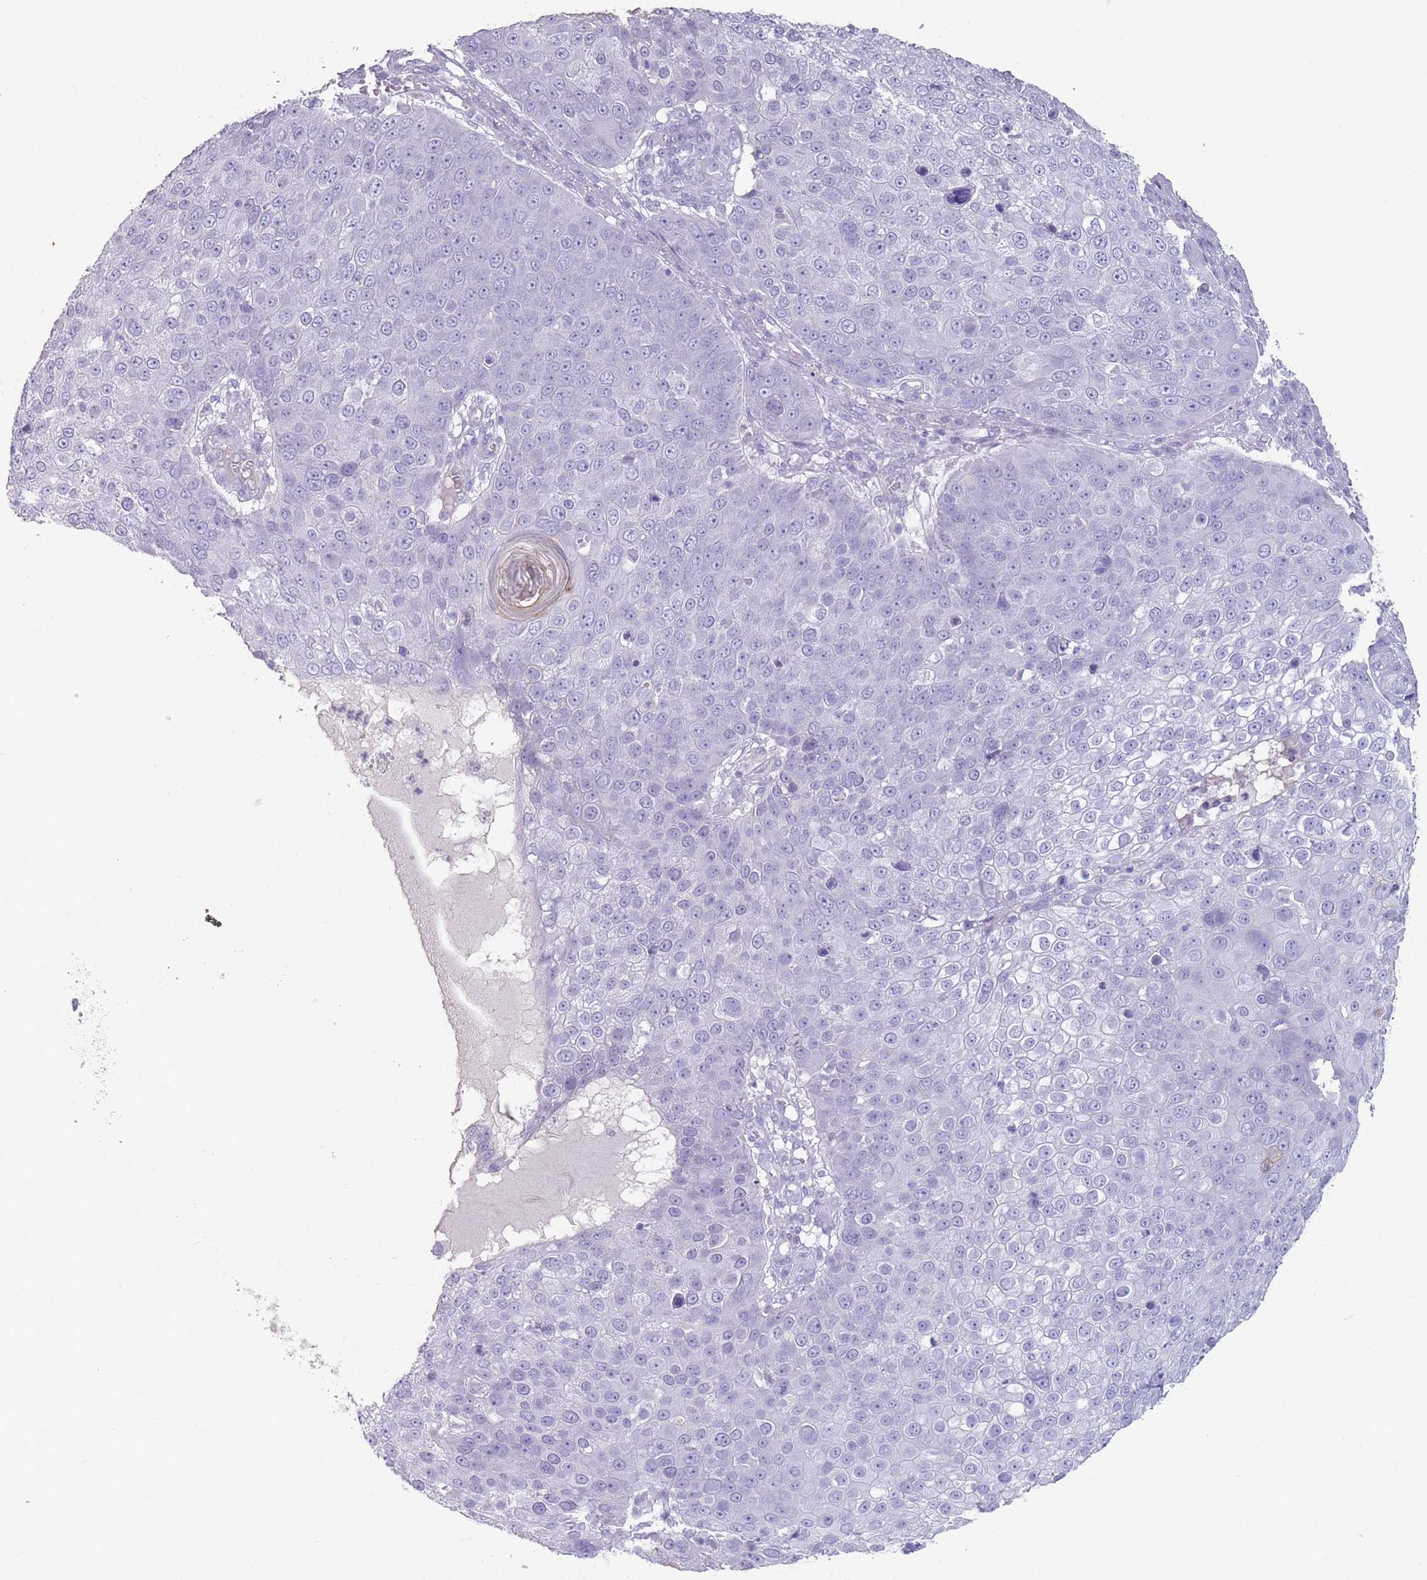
{"staining": {"intensity": "negative", "quantity": "none", "location": "none"}, "tissue": "skin cancer", "cell_type": "Tumor cells", "image_type": "cancer", "snomed": [{"axis": "morphology", "description": "Squamous cell carcinoma, NOS"}, {"axis": "topography", "description": "Skin"}], "caption": "Immunohistochemistry photomicrograph of skin squamous cell carcinoma stained for a protein (brown), which demonstrates no positivity in tumor cells. Brightfield microscopy of immunohistochemistry (IHC) stained with DAB (3,3'-diaminobenzidine) (brown) and hematoxylin (blue), captured at high magnification.", "gene": "RHBG", "patient": {"sex": "male", "age": 71}}